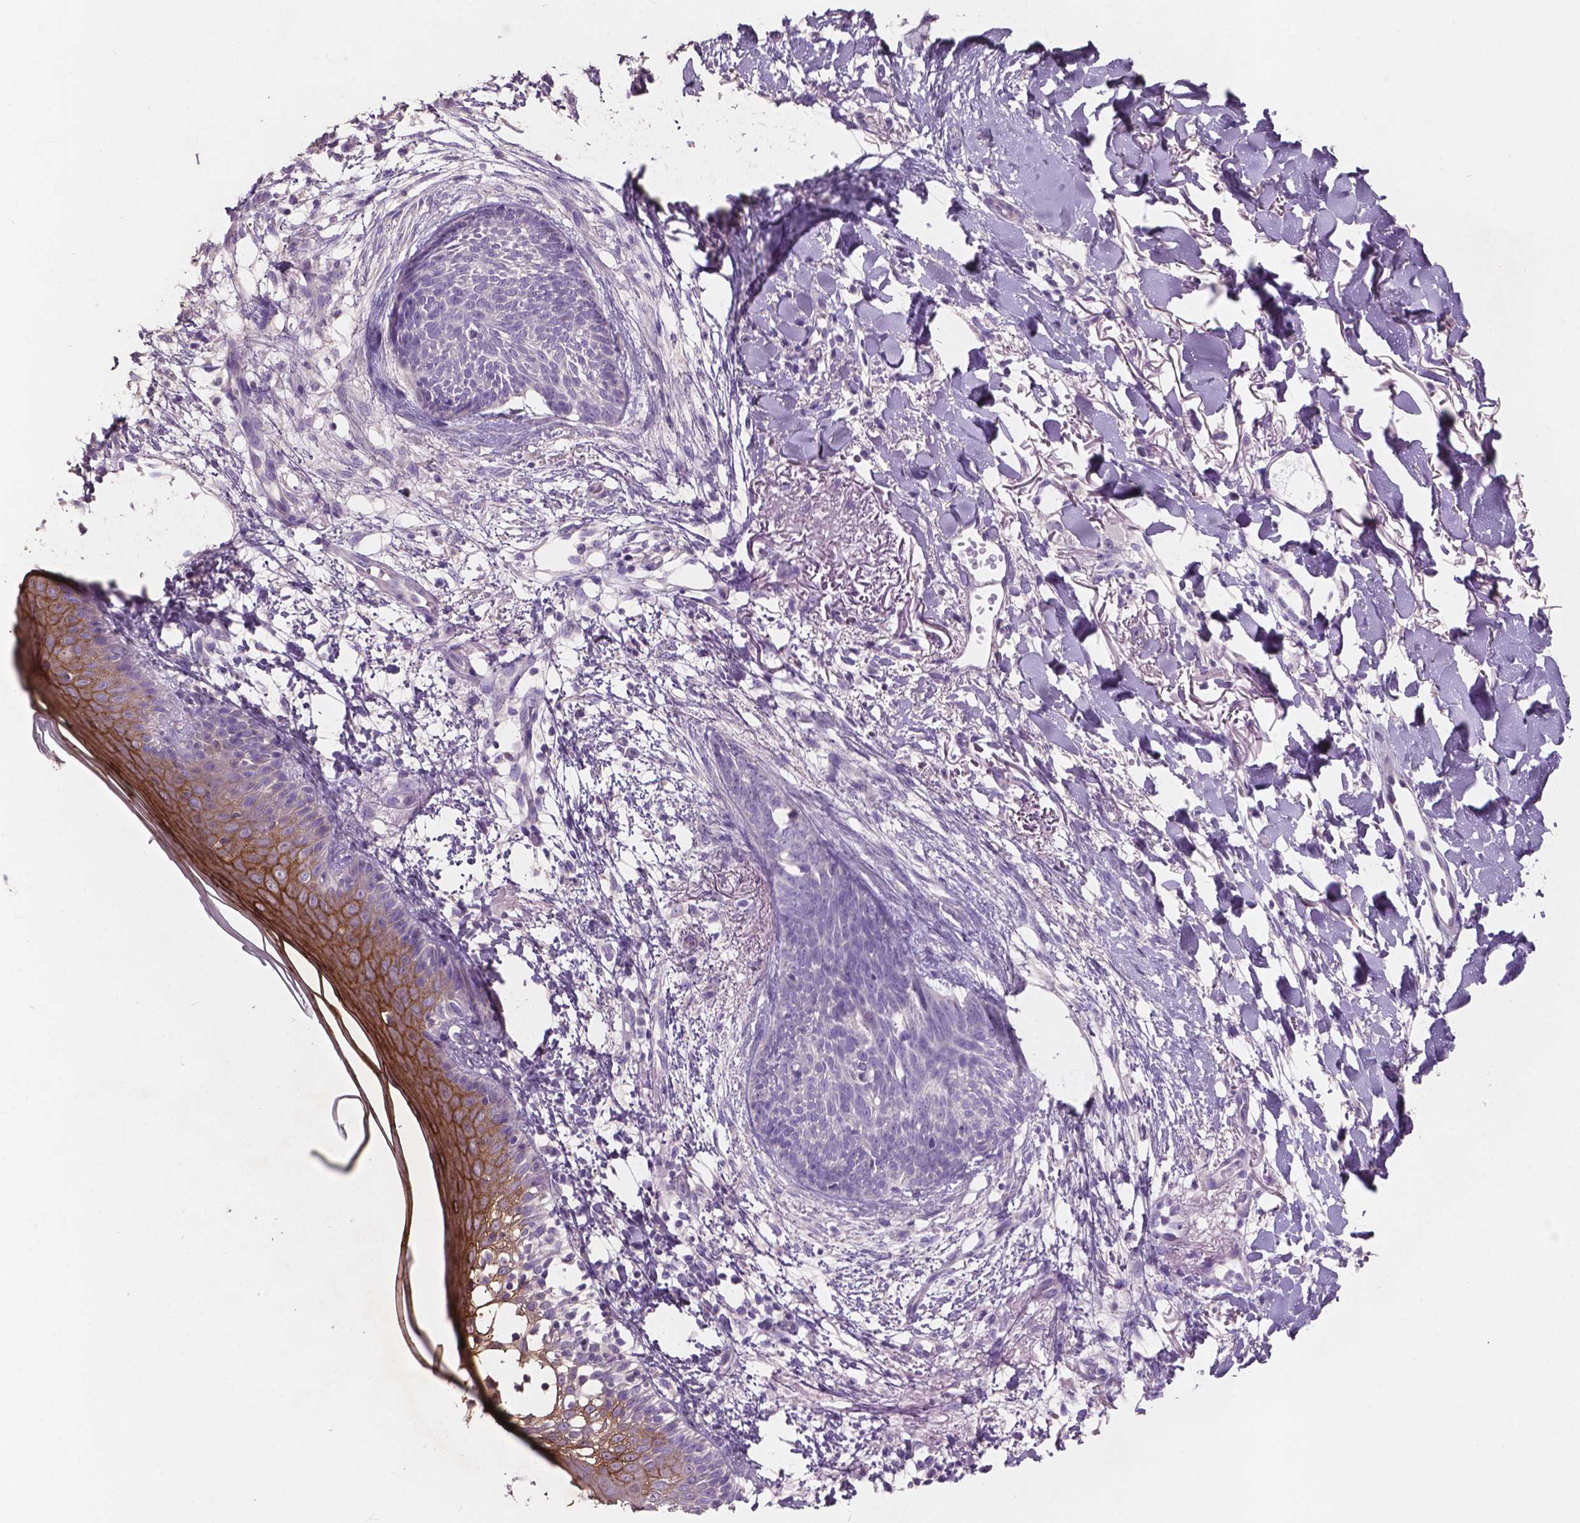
{"staining": {"intensity": "negative", "quantity": "none", "location": "none"}, "tissue": "skin cancer", "cell_type": "Tumor cells", "image_type": "cancer", "snomed": [{"axis": "morphology", "description": "Normal tissue, NOS"}, {"axis": "morphology", "description": "Basal cell carcinoma"}, {"axis": "topography", "description": "Skin"}], "caption": "This is an immunohistochemistry (IHC) image of human skin cancer (basal cell carcinoma). There is no staining in tumor cells.", "gene": "SBSN", "patient": {"sex": "male", "age": 84}}